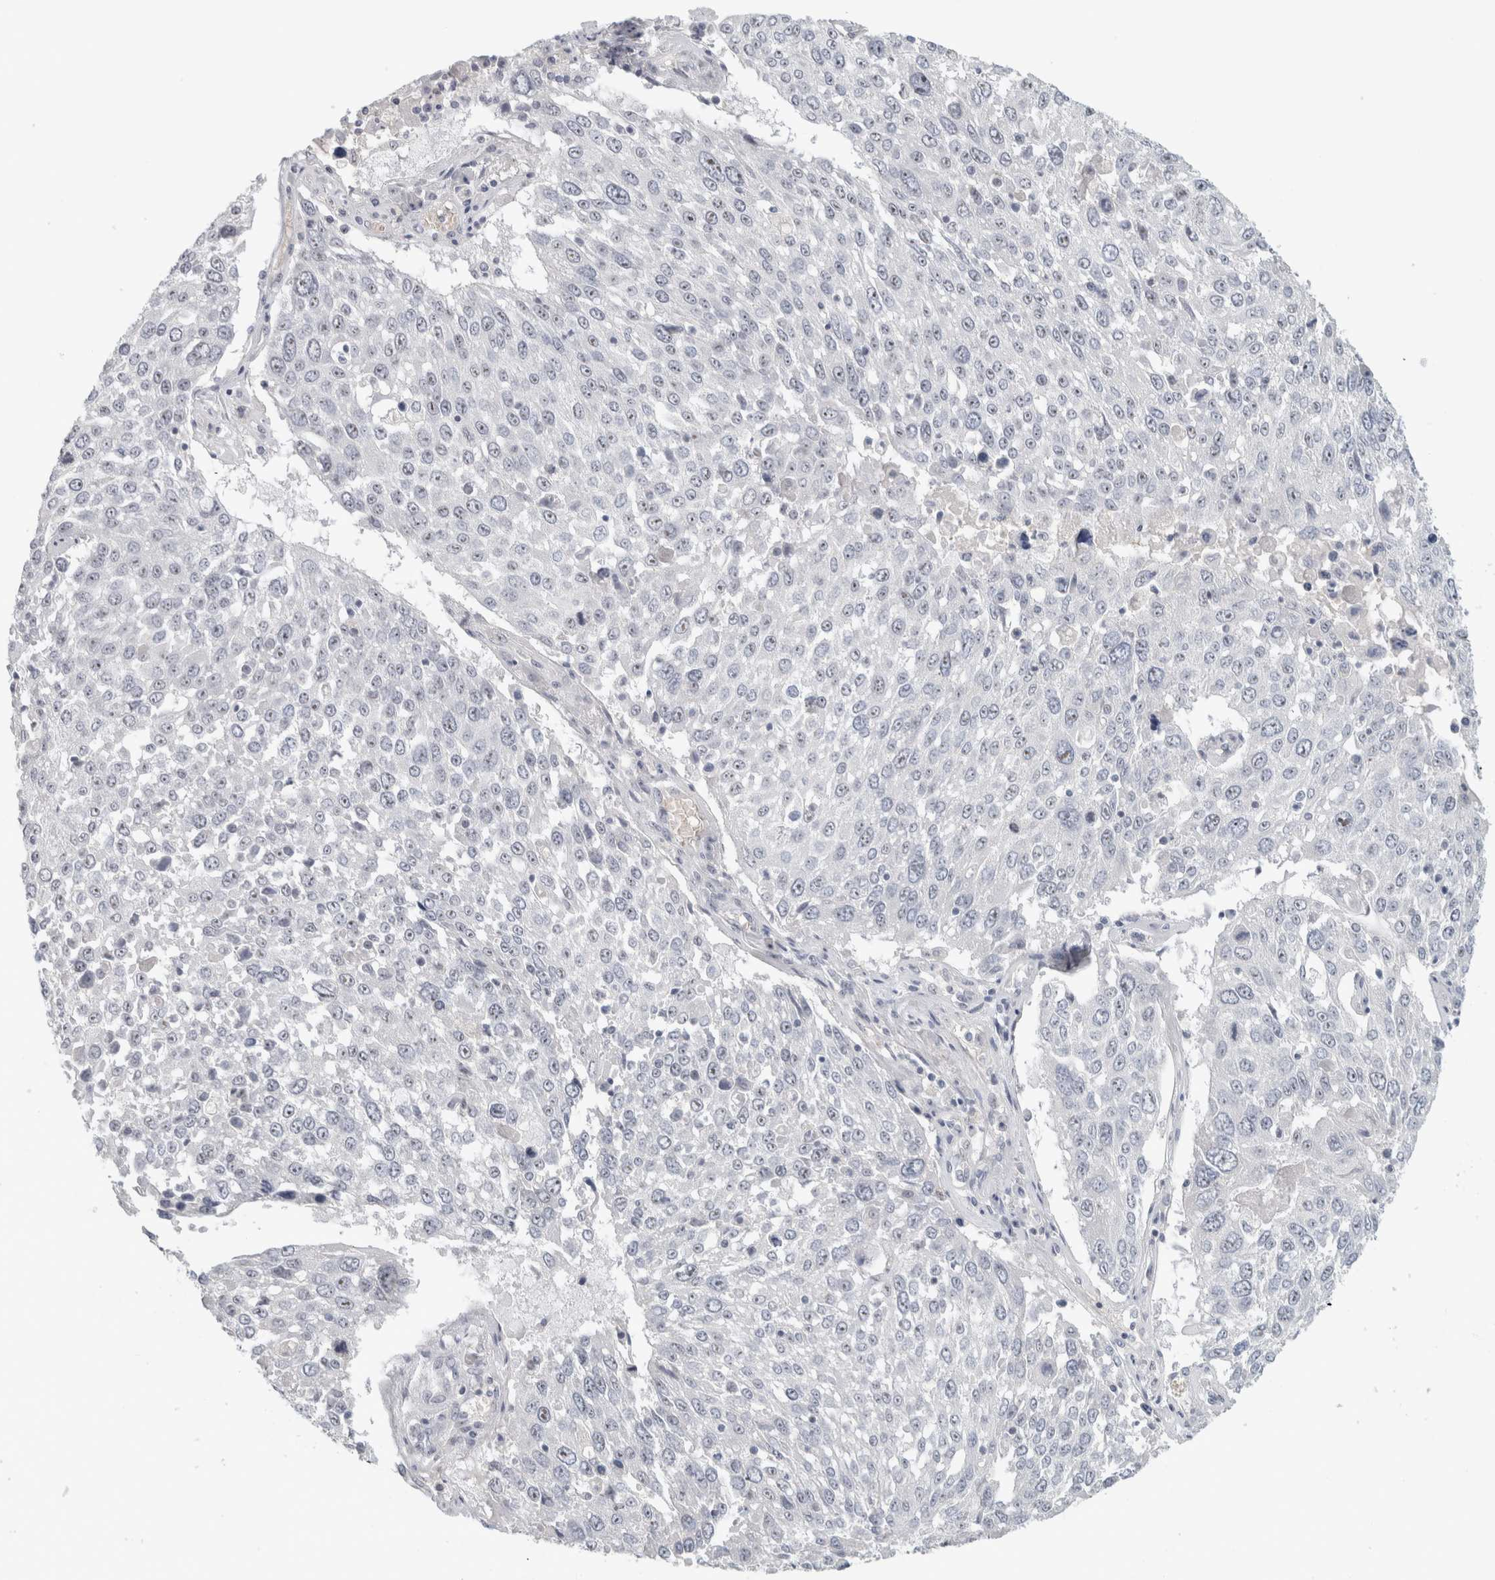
{"staining": {"intensity": "negative", "quantity": "none", "location": "none"}, "tissue": "lung cancer", "cell_type": "Tumor cells", "image_type": "cancer", "snomed": [{"axis": "morphology", "description": "Squamous cell carcinoma, NOS"}, {"axis": "topography", "description": "Lung"}], "caption": "Tumor cells are negative for brown protein staining in lung cancer. (Brightfield microscopy of DAB immunohistochemistry (IHC) at high magnification).", "gene": "FMR1NB", "patient": {"sex": "male", "age": 65}}